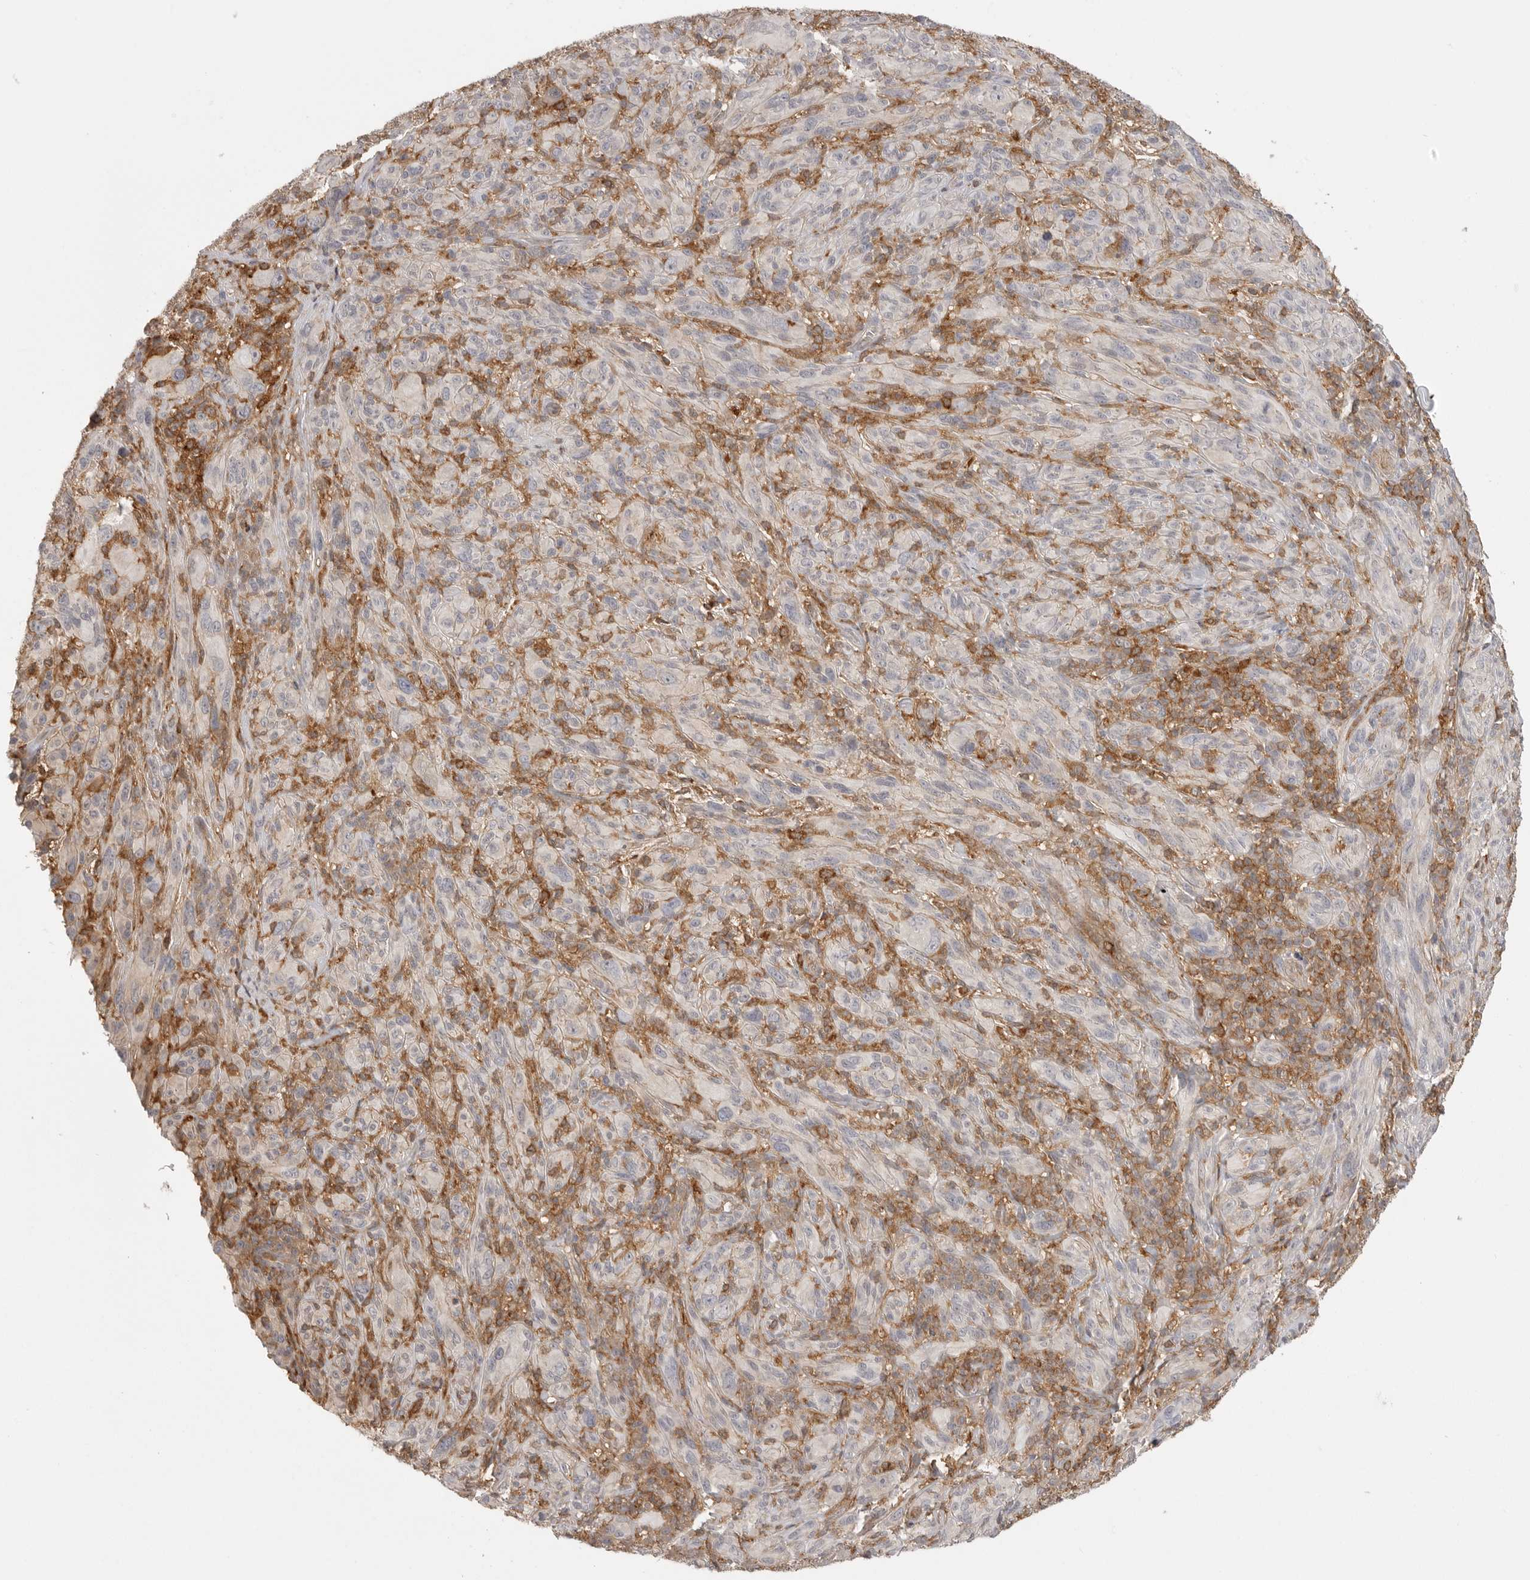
{"staining": {"intensity": "negative", "quantity": "none", "location": "none"}, "tissue": "melanoma", "cell_type": "Tumor cells", "image_type": "cancer", "snomed": [{"axis": "morphology", "description": "Malignant melanoma, NOS"}, {"axis": "topography", "description": "Skin of head"}], "caption": "The photomicrograph reveals no significant expression in tumor cells of malignant melanoma. (Immunohistochemistry (ihc), brightfield microscopy, high magnification).", "gene": "DBNL", "patient": {"sex": "male", "age": 96}}